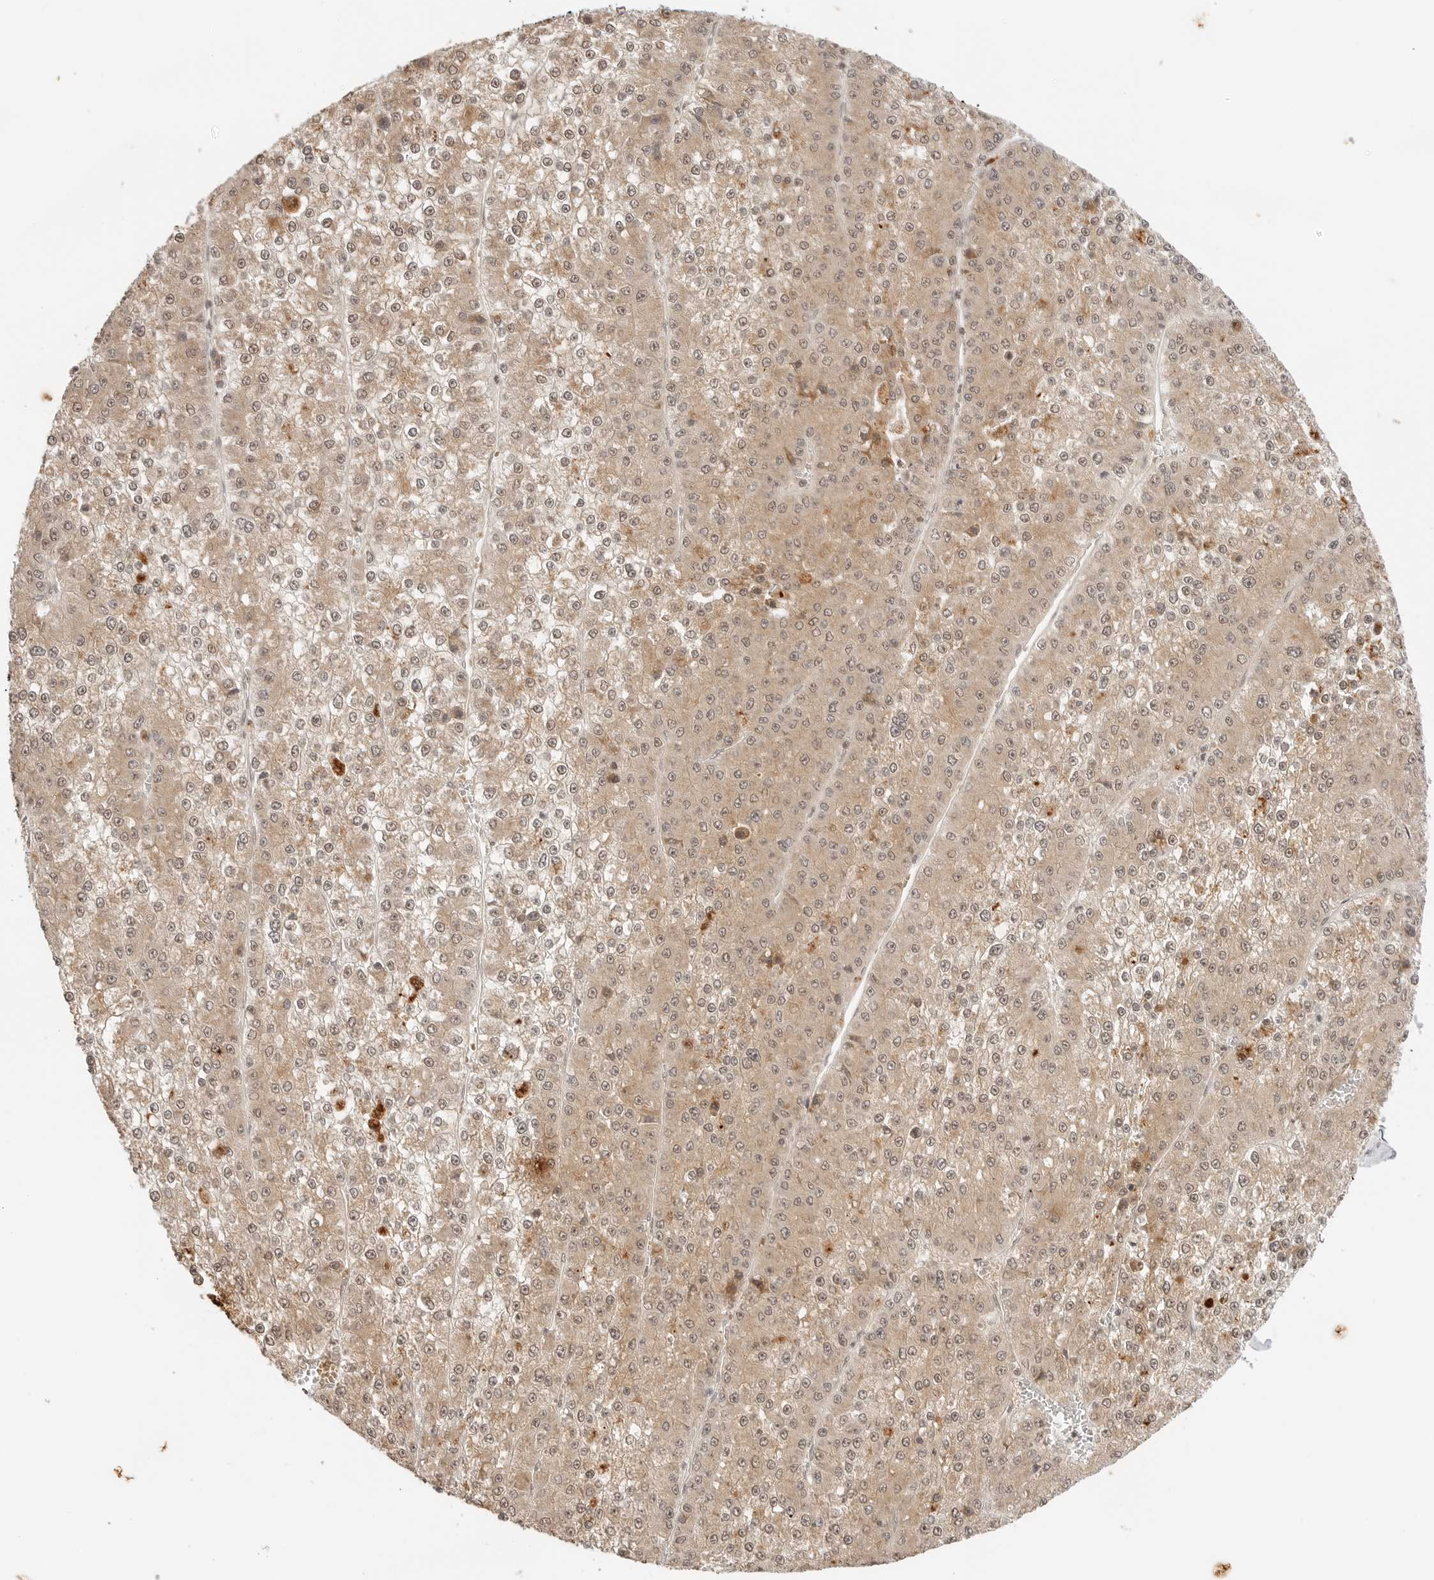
{"staining": {"intensity": "weak", "quantity": ">75%", "location": "cytoplasmic/membranous"}, "tissue": "liver cancer", "cell_type": "Tumor cells", "image_type": "cancer", "snomed": [{"axis": "morphology", "description": "Carcinoma, Hepatocellular, NOS"}, {"axis": "topography", "description": "Liver"}], "caption": "Weak cytoplasmic/membranous positivity is seen in about >75% of tumor cells in liver hepatocellular carcinoma.", "gene": "GPR34", "patient": {"sex": "female", "age": 73}}